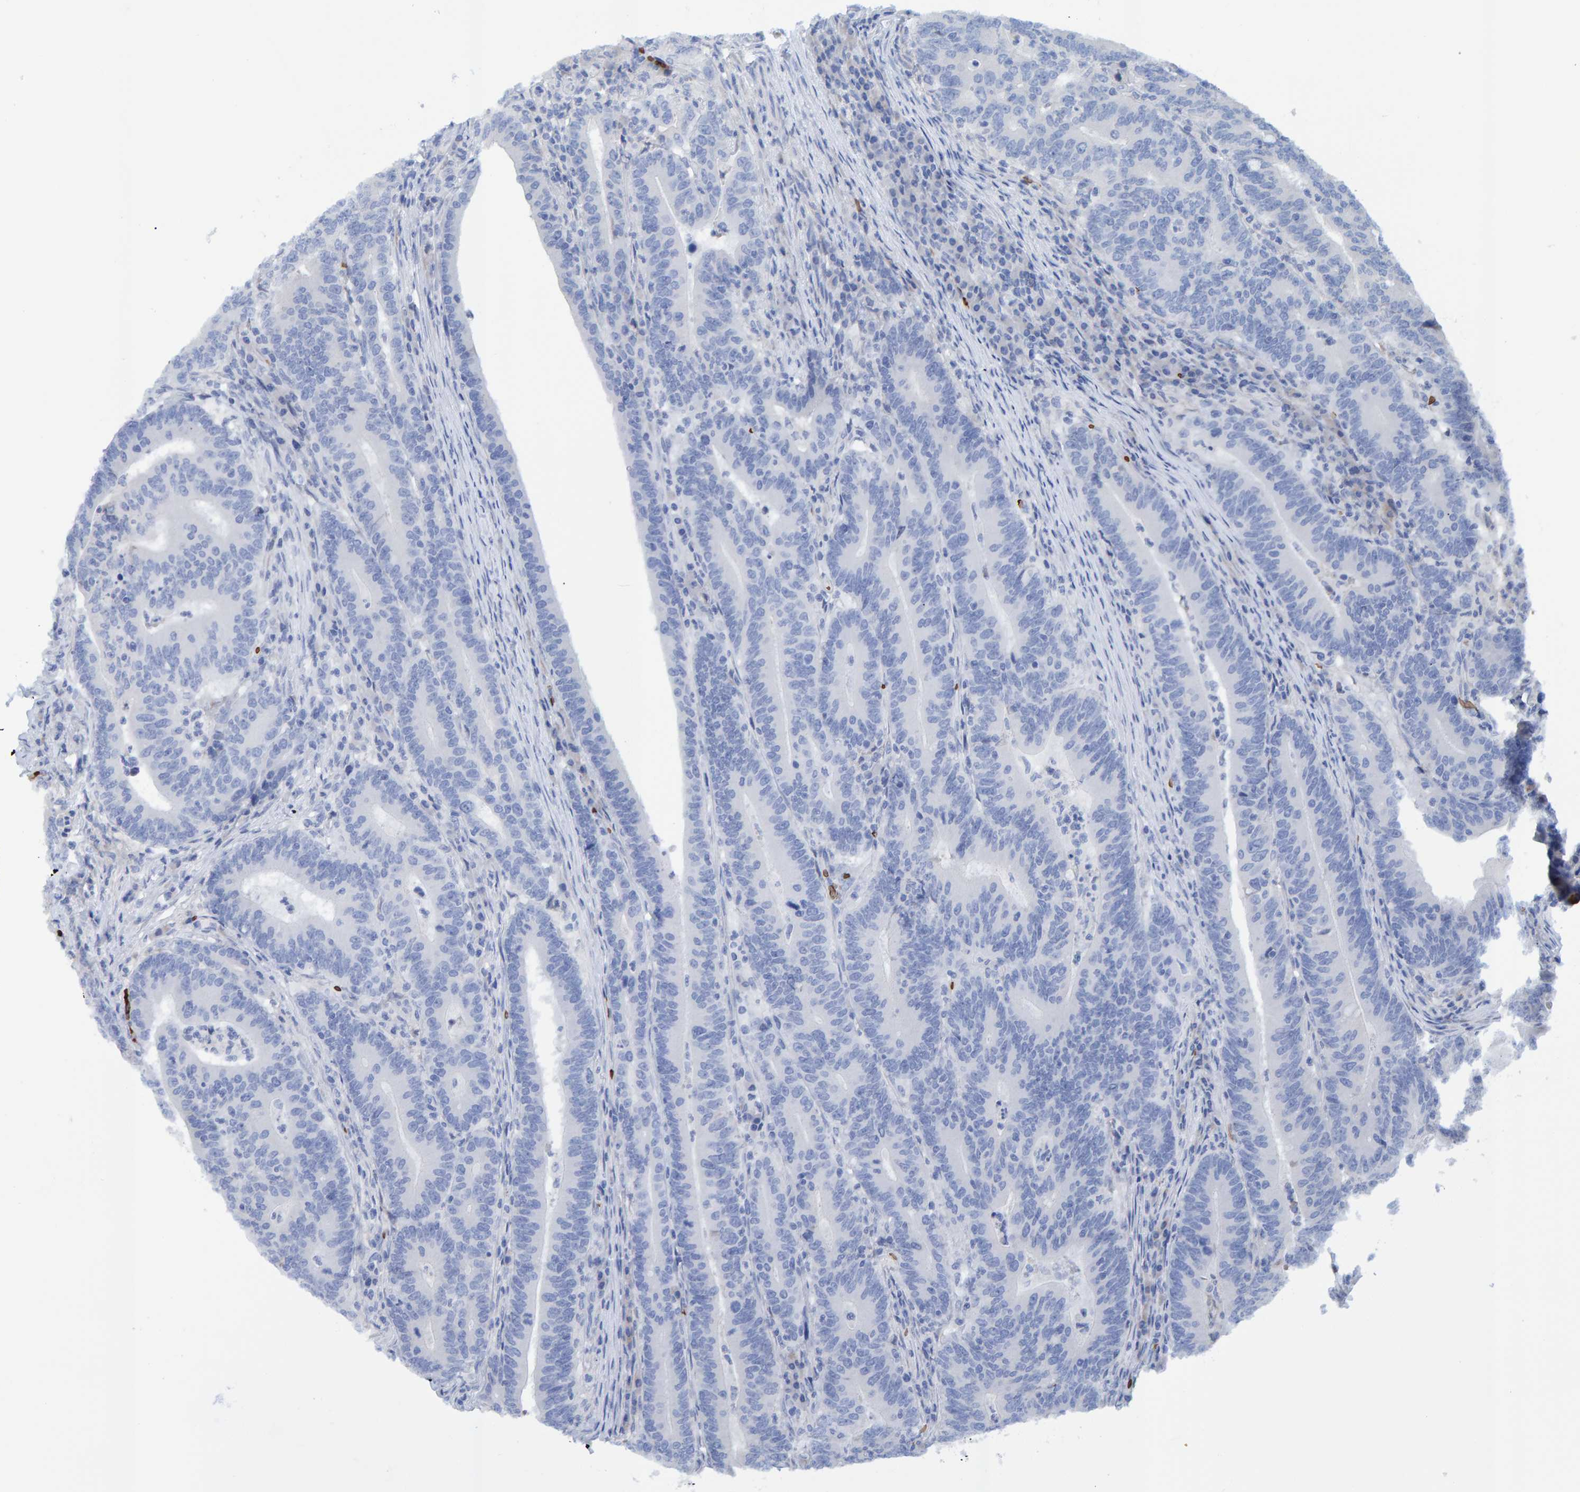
{"staining": {"intensity": "negative", "quantity": "none", "location": "none"}, "tissue": "colorectal cancer", "cell_type": "Tumor cells", "image_type": "cancer", "snomed": [{"axis": "morphology", "description": "Adenocarcinoma, NOS"}, {"axis": "topography", "description": "Colon"}], "caption": "There is no significant staining in tumor cells of colorectal cancer (adenocarcinoma). Nuclei are stained in blue.", "gene": "VPS9D1", "patient": {"sex": "female", "age": 66}}